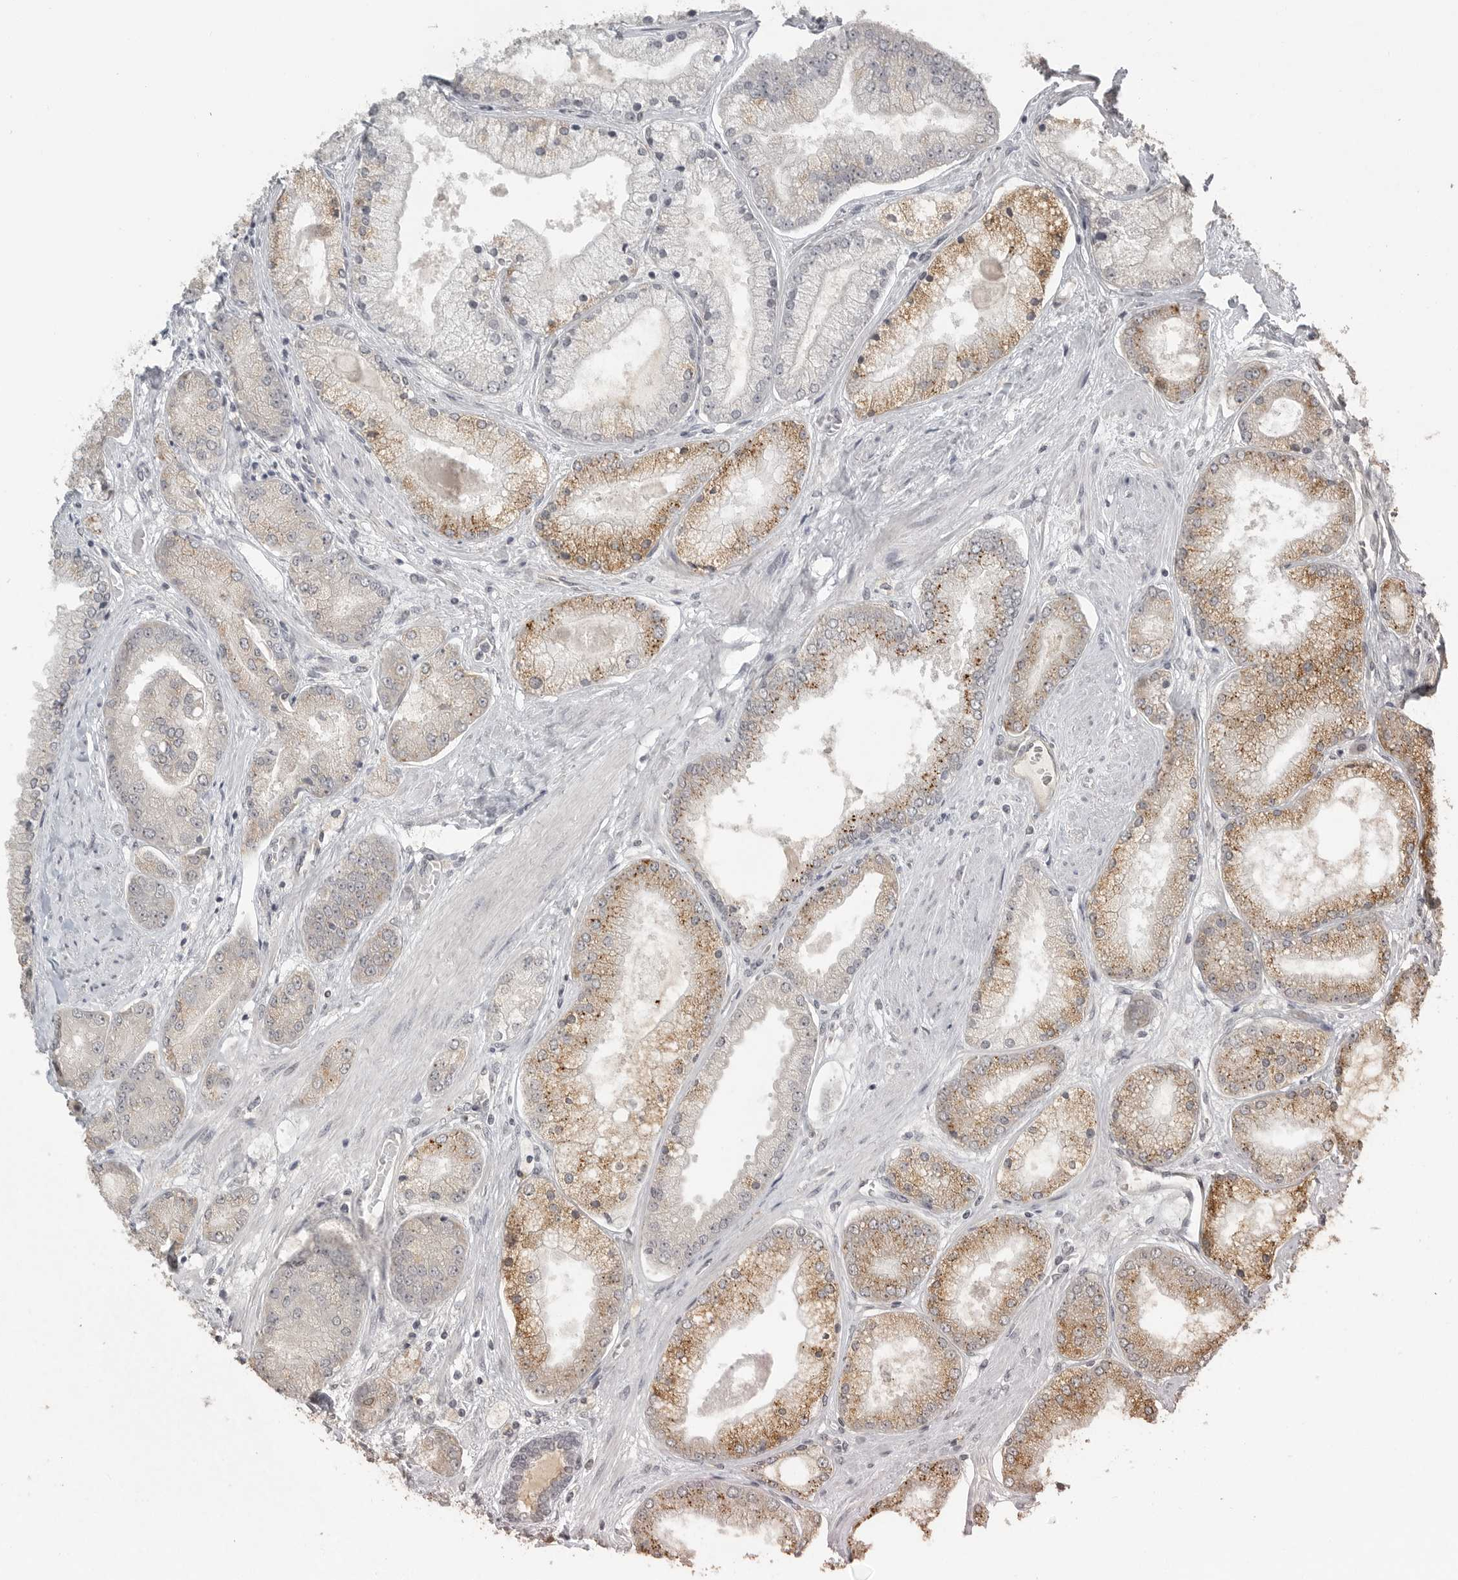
{"staining": {"intensity": "moderate", "quantity": "25%-75%", "location": "cytoplasmic/membranous"}, "tissue": "prostate cancer", "cell_type": "Tumor cells", "image_type": "cancer", "snomed": [{"axis": "morphology", "description": "Adenocarcinoma, High grade"}, {"axis": "topography", "description": "Prostate"}], "caption": "Protein expression analysis of prostate cancer (adenocarcinoma (high-grade)) exhibits moderate cytoplasmic/membranous staining in about 25%-75% of tumor cells. The staining was performed using DAB to visualize the protein expression in brown, while the nuclei were stained in blue with hematoxylin (Magnification: 20x).", "gene": "SMG8", "patient": {"sex": "male", "age": 58}}